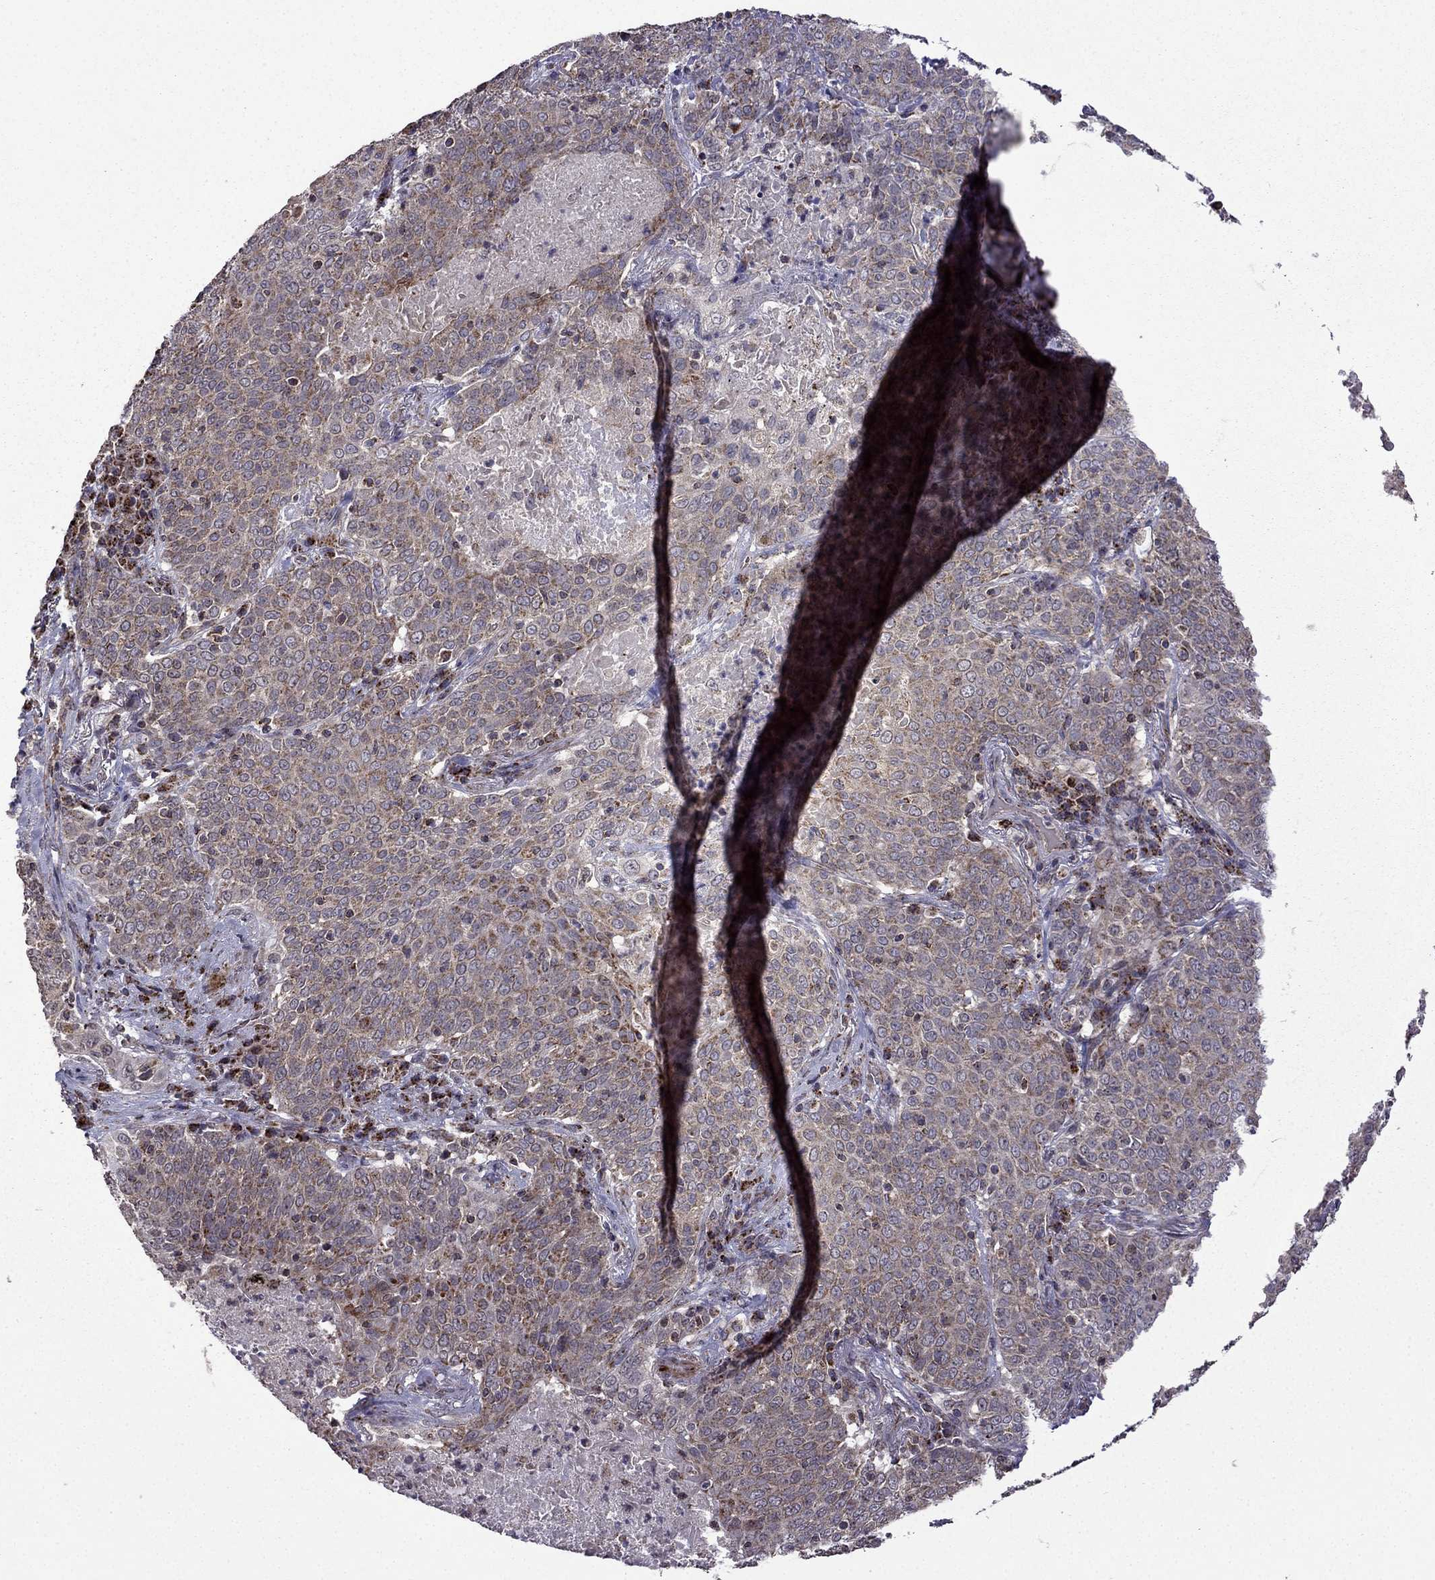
{"staining": {"intensity": "weak", "quantity": "<25%", "location": "cytoplasmic/membranous"}, "tissue": "lung cancer", "cell_type": "Tumor cells", "image_type": "cancer", "snomed": [{"axis": "morphology", "description": "Squamous cell carcinoma, NOS"}, {"axis": "topography", "description": "Lung"}], "caption": "Immunohistochemistry of human lung squamous cell carcinoma shows no expression in tumor cells.", "gene": "TAB2", "patient": {"sex": "male", "age": 82}}